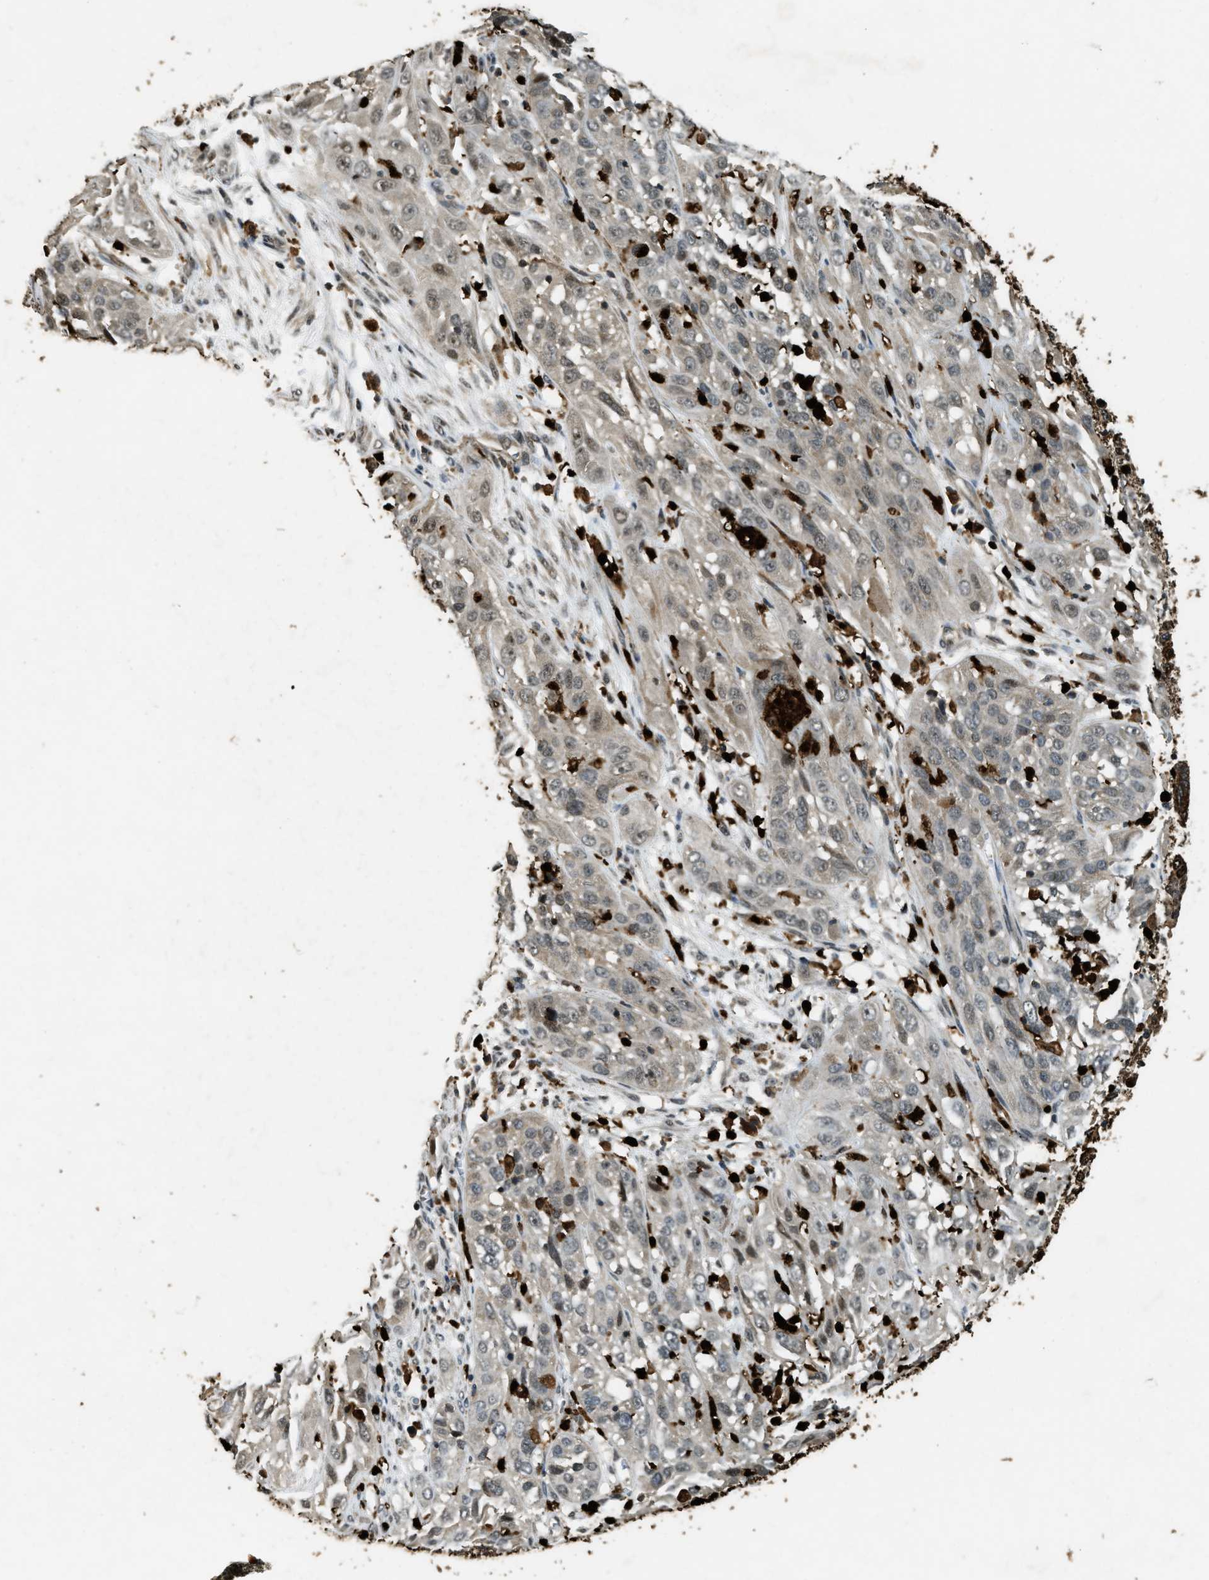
{"staining": {"intensity": "weak", "quantity": ">75%", "location": "cytoplasmic/membranous"}, "tissue": "cervical cancer", "cell_type": "Tumor cells", "image_type": "cancer", "snomed": [{"axis": "morphology", "description": "Squamous cell carcinoma, NOS"}, {"axis": "topography", "description": "Cervix"}], "caption": "A micrograph of human squamous cell carcinoma (cervical) stained for a protein demonstrates weak cytoplasmic/membranous brown staining in tumor cells.", "gene": "RNF141", "patient": {"sex": "female", "age": 32}}